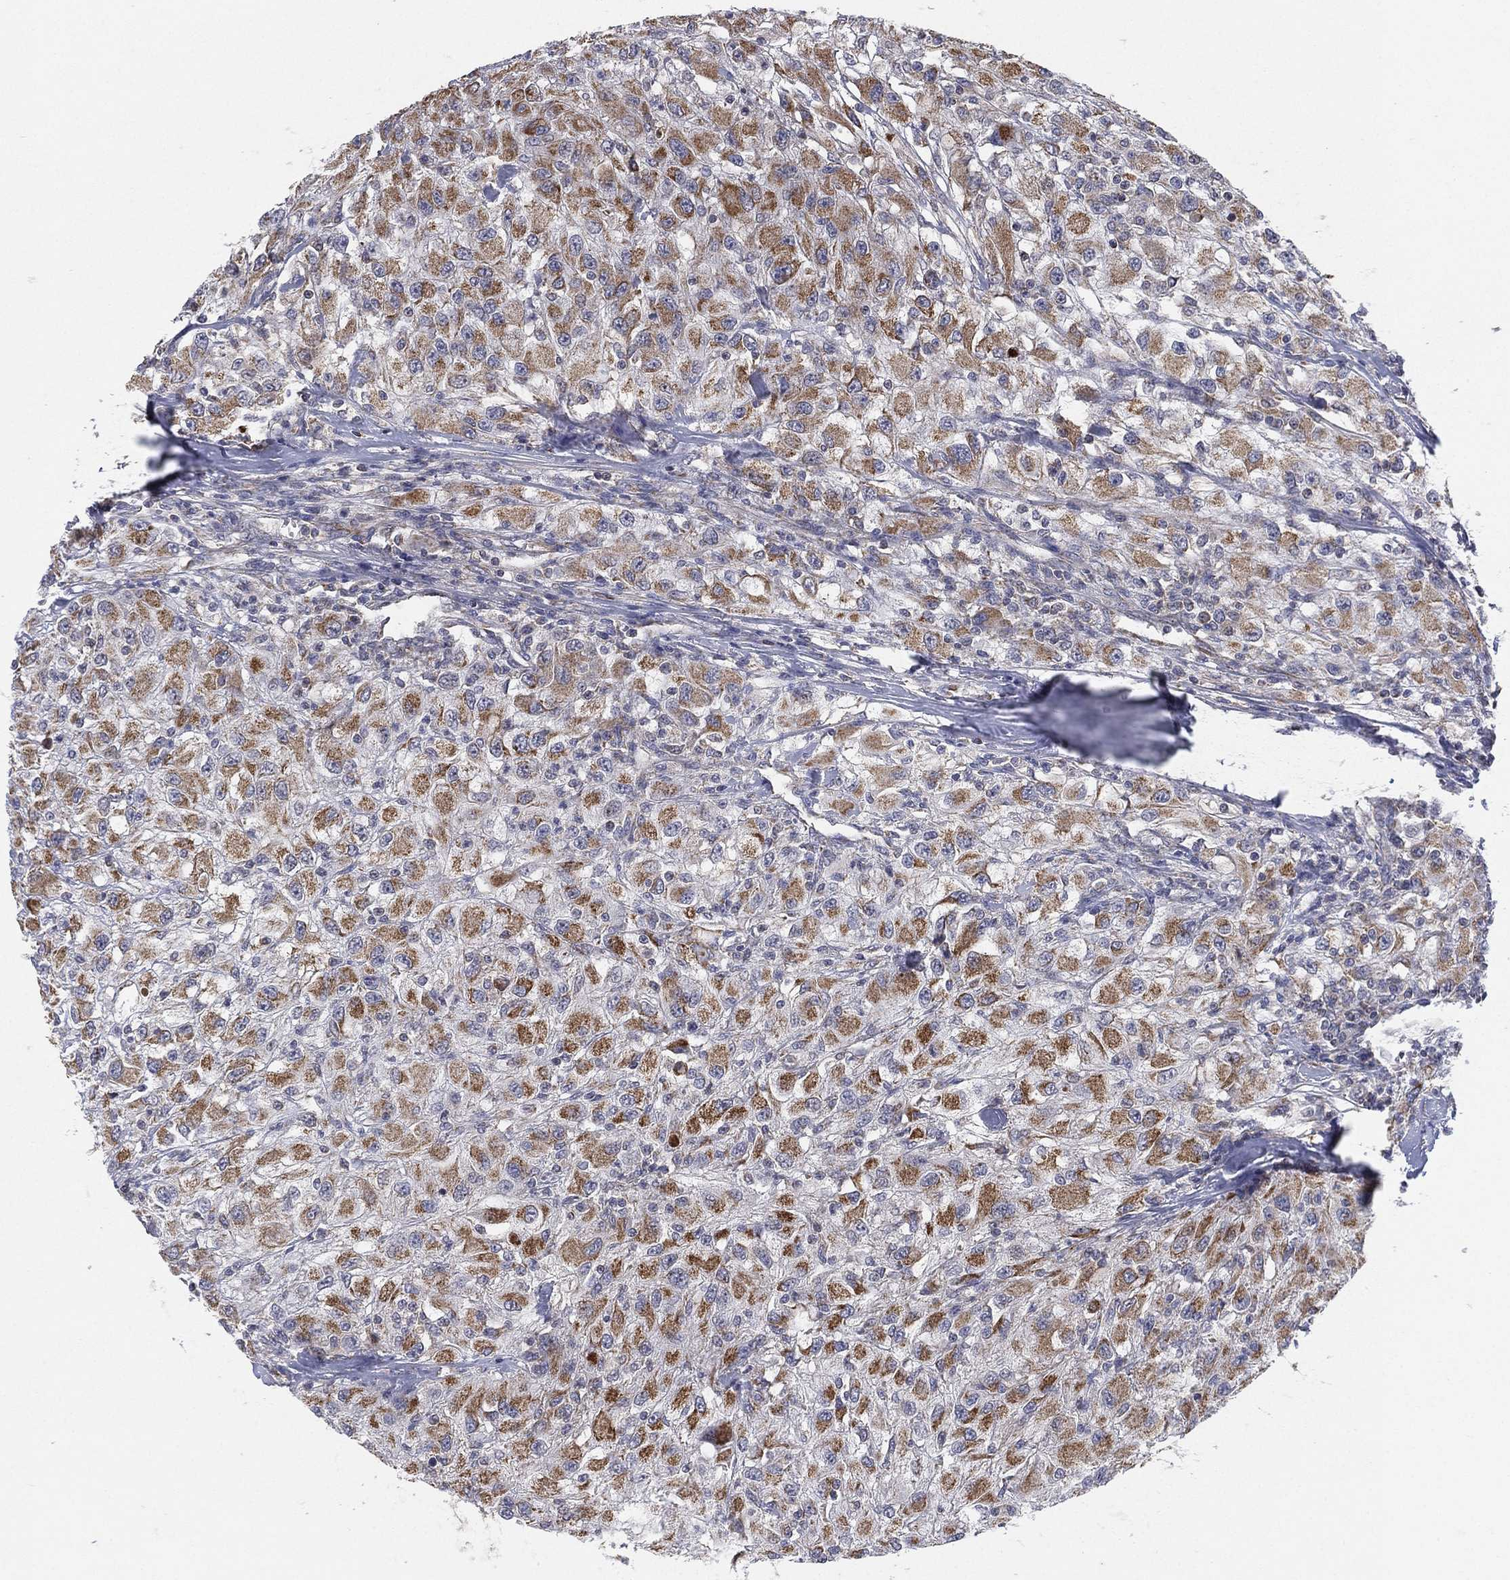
{"staining": {"intensity": "moderate", "quantity": "25%-75%", "location": "cytoplasmic/membranous"}, "tissue": "renal cancer", "cell_type": "Tumor cells", "image_type": "cancer", "snomed": [{"axis": "morphology", "description": "Adenocarcinoma, NOS"}, {"axis": "topography", "description": "Kidney"}], "caption": "Renal cancer stained with a brown dye reveals moderate cytoplasmic/membranous positive expression in approximately 25%-75% of tumor cells.", "gene": "PSMG4", "patient": {"sex": "female", "age": 67}}